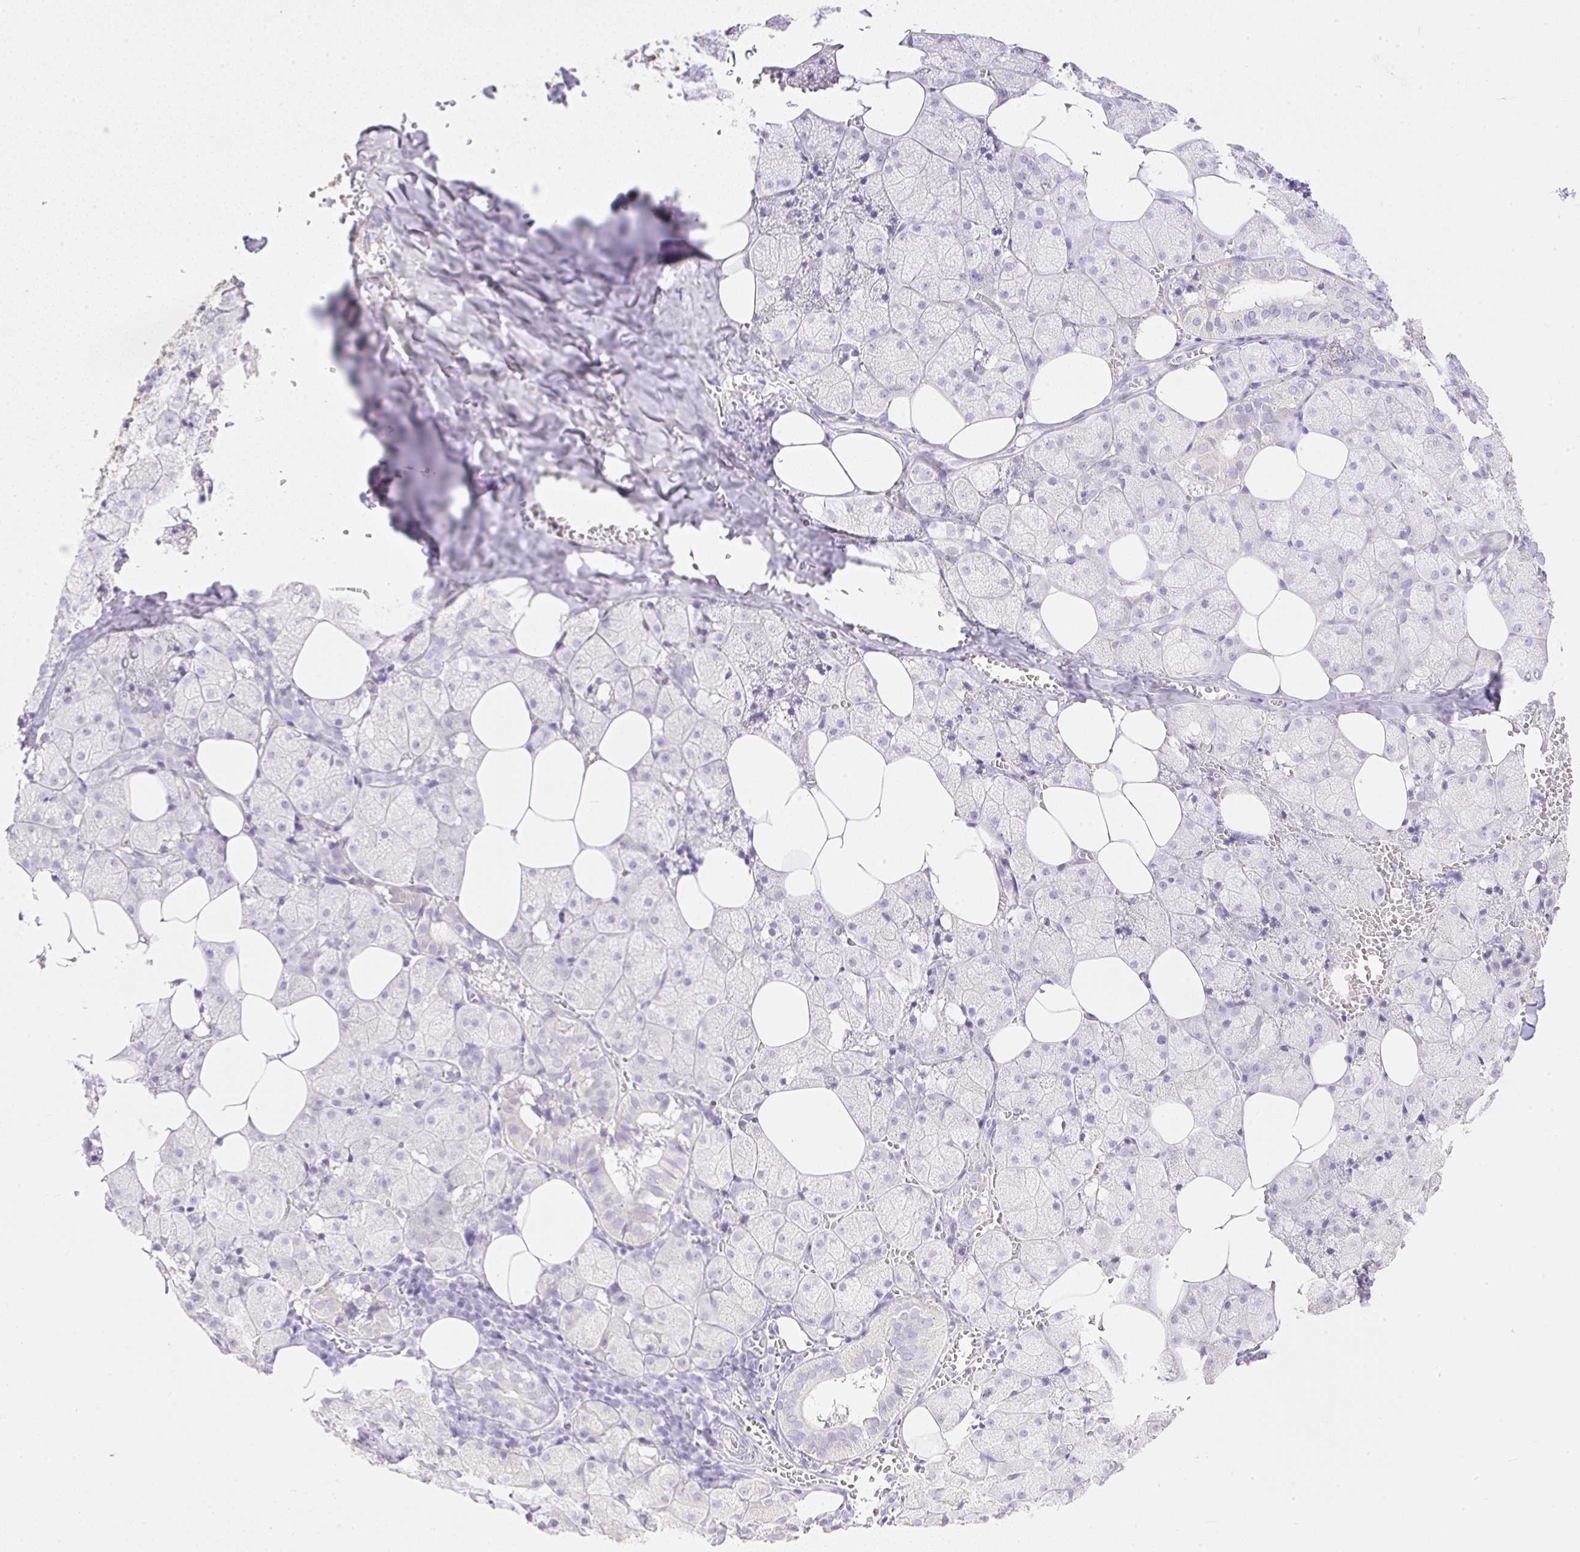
{"staining": {"intensity": "negative", "quantity": "none", "location": "none"}, "tissue": "salivary gland", "cell_type": "Glandular cells", "image_type": "normal", "snomed": [{"axis": "morphology", "description": "Normal tissue, NOS"}, {"axis": "topography", "description": "Salivary gland"}, {"axis": "topography", "description": "Peripheral nerve tissue"}], "caption": "DAB immunohistochemical staining of normal salivary gland exhibits no significant staining in glandular cells.", "gene": "CDX1", "patient": {"sex": "male", "age": 38}}